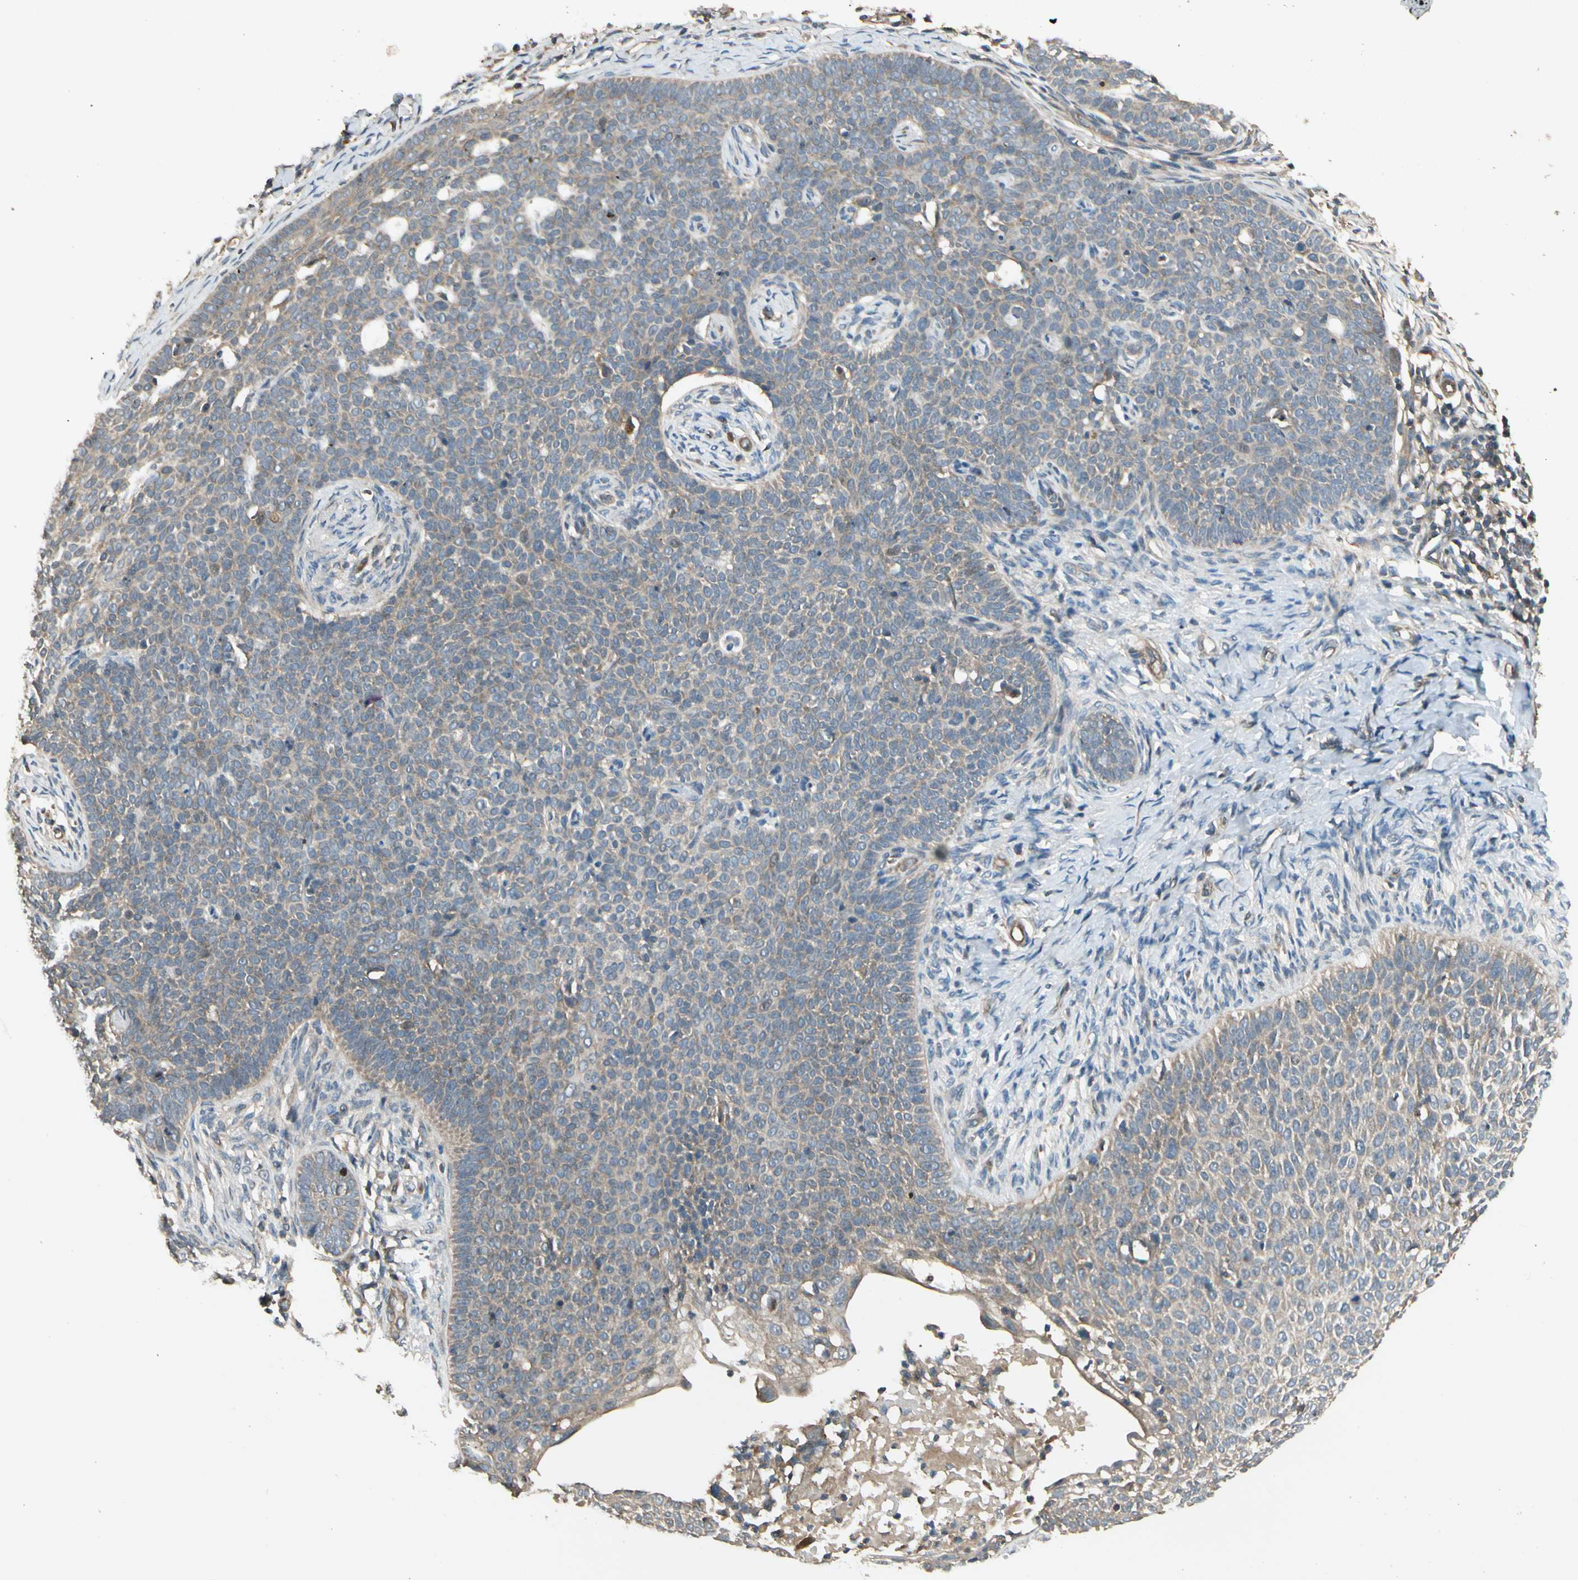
{"staining": {"intensity": "weak", "quantity": ">75%", "location": "cytoplasmic/membranous"}, "tissue": "skin cancer", "cell_type": "Tumor cells", "image_type": "cancer", "snomed": [{"axis": "morphology", "description": "Normal tissue, NOS"}, {"axis": "morphology", "description": "Basal cell carcinoma"}, {"axis": "topography", "description": "Skin"}], "caption": "This image demonstrates immunohistochemistry staining of skin cancer (basal cell carcinoma), with low weak cytoplasmic/membranous positivity in approximately >75% of tumor cells.", "gene": "ACVR1", "patient": {"sex": "male", "age": 87}}